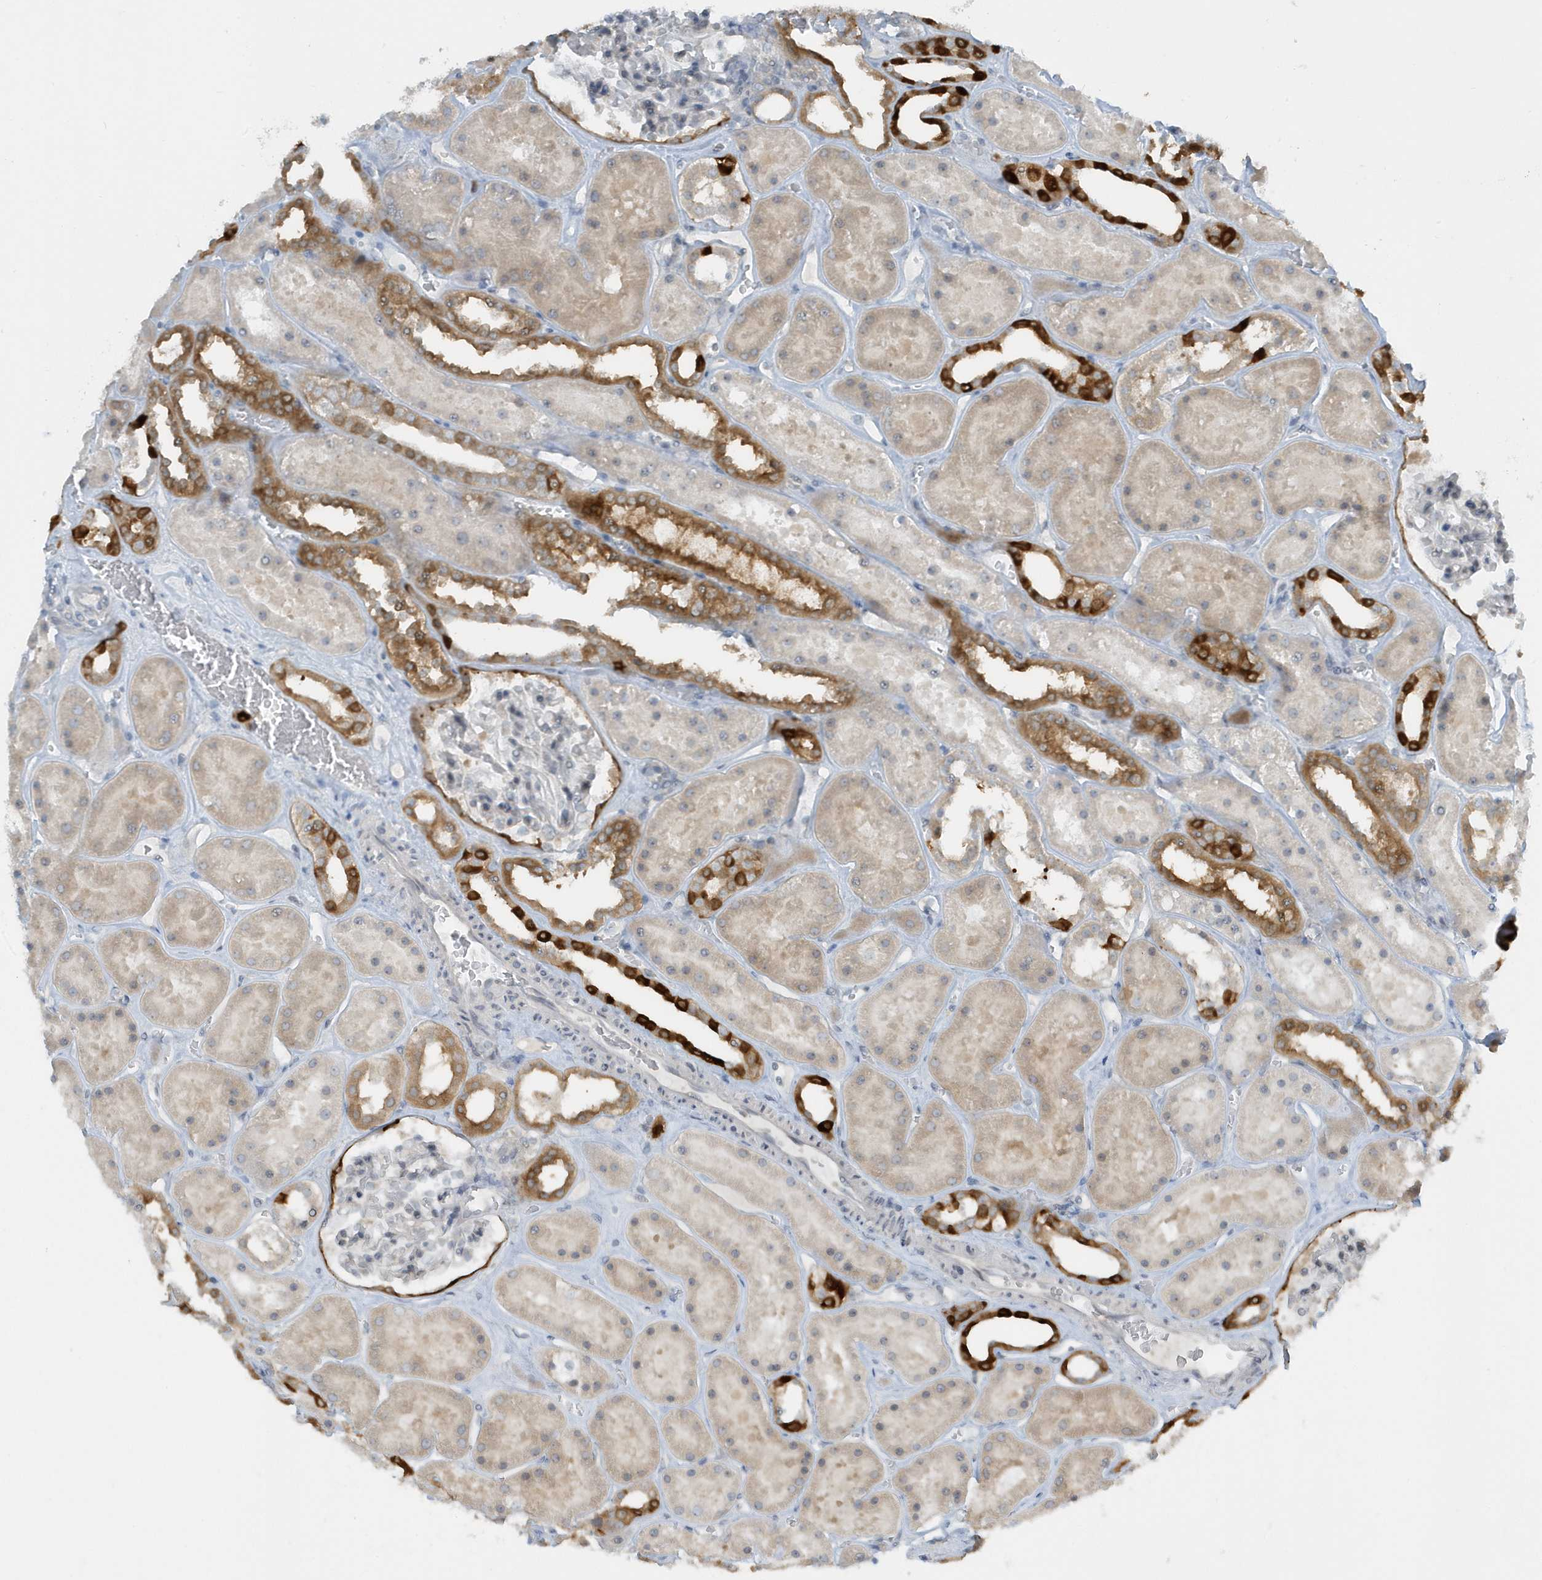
{"staining": {"intensity": "negative", "quantity": "none", "location": "none"}, "tissue": "kidney", "cell_type": "Cells in glomeruli", "image_type": "normal", "snomed": [{"axis": "morphology", "description": "Normal tissue, NOS"}, {"axis": "topography", "description": "Kidney"}], "caption": "Immunohistochemistry (IHC) histopathology image of benign kidney stained for a protein (brown), which demonstrates no positivity in cells in glomeruli.", "gene": "SCN3A", "patient": {"sex": "female", "age": 41}}